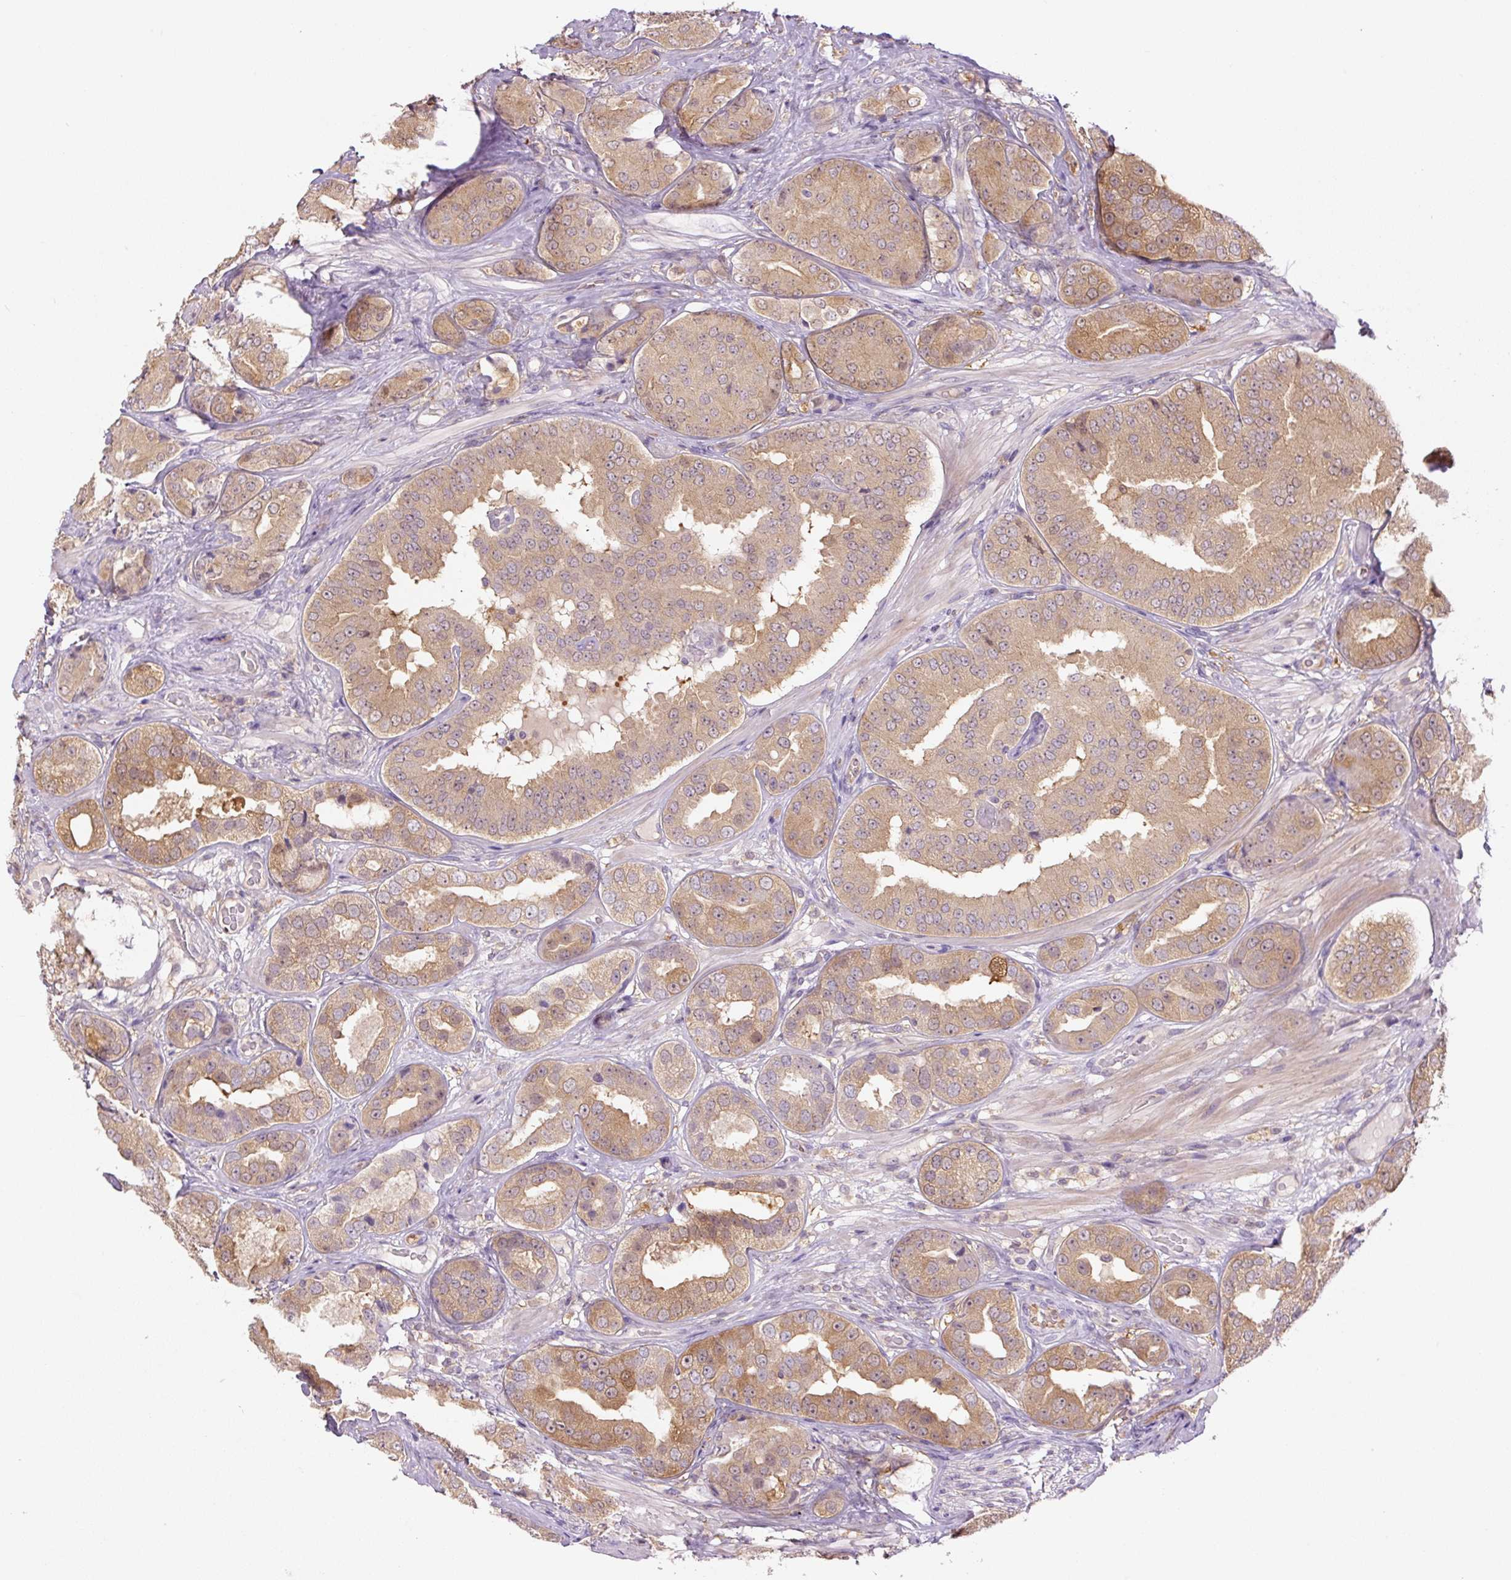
{"staining": {"intensity": "moderate", "quantity": ">75%", "location": "cytoplasmic/membranous"}, "tissue": "prostate cancer", "cell_type": "Tumor cells", "image_type": "cancer", "snomed": [{"axis": "morphology", "description": "Adenocarcinoma, High grade"}, {"axis": "topography", "description": "Prostate"}], "caption": "The micrograph reveals a brown stain indicating the presence of a protein in the cytoplasmic/membranous of tumor cells in adenocarcinoma (high-grade) (prostate).", "gene": "SPSB2", "patient": {"sex": "male", "age": 63}}